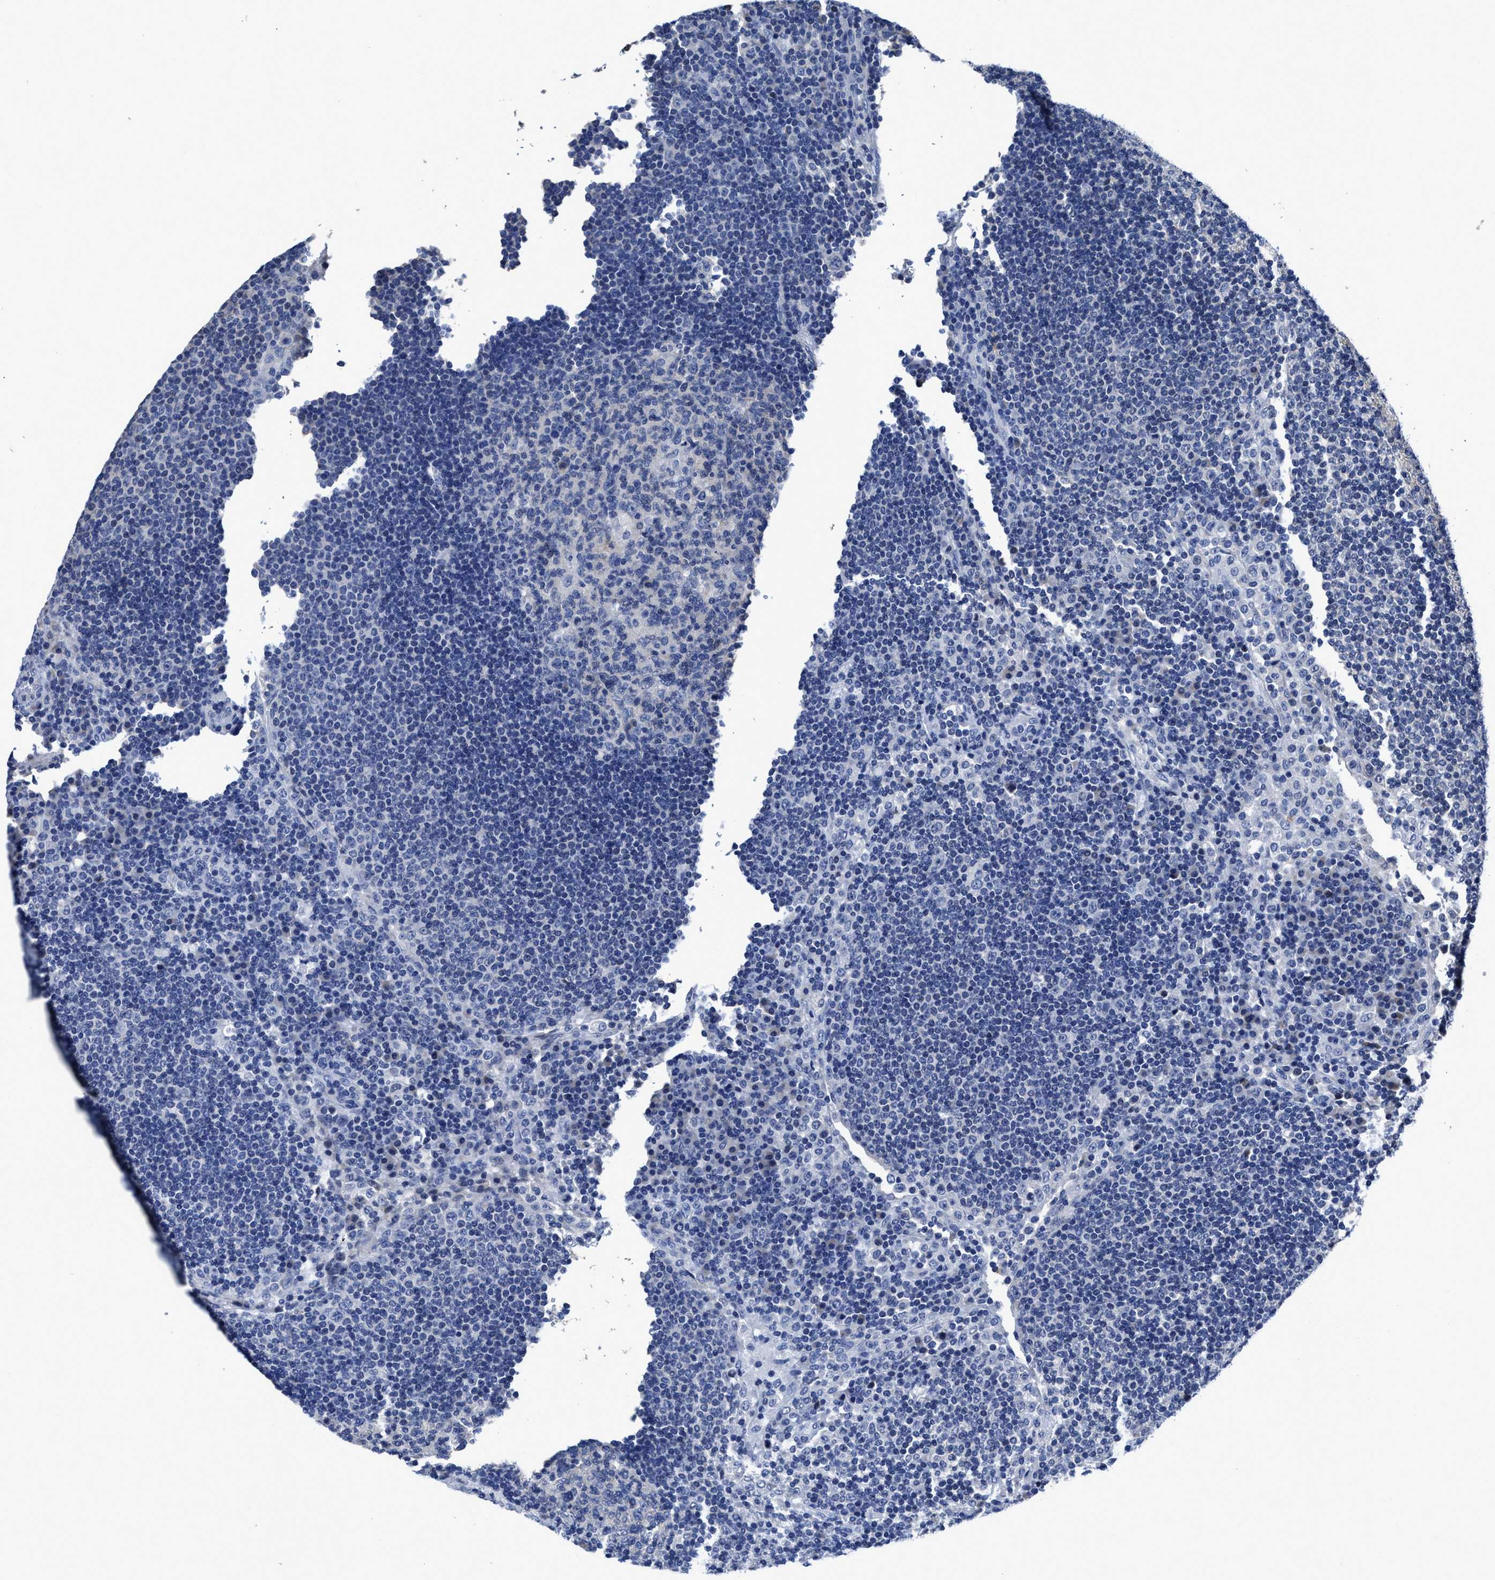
{"staining": {"intensity": "negative", "quantity": "none", "location": "none"}, "tissue": "lymph node", "cell_type": "Germinal center cells", "image_type": "normal", "snomed": [{"axis": "morphology", "description": "Normal tissue, NOS"}, {"axis": "topography", "description": "Lymph node"}], "caption": "High power microscopy micrograph of an IHC micrograph of benign lymph node, revealing no significant expression in germinal center cells. (Brightfield microscopy of DAB IHC at high magnification).", "gene": "HOOK1", "patient": {"sex": "female", "age": 53}}